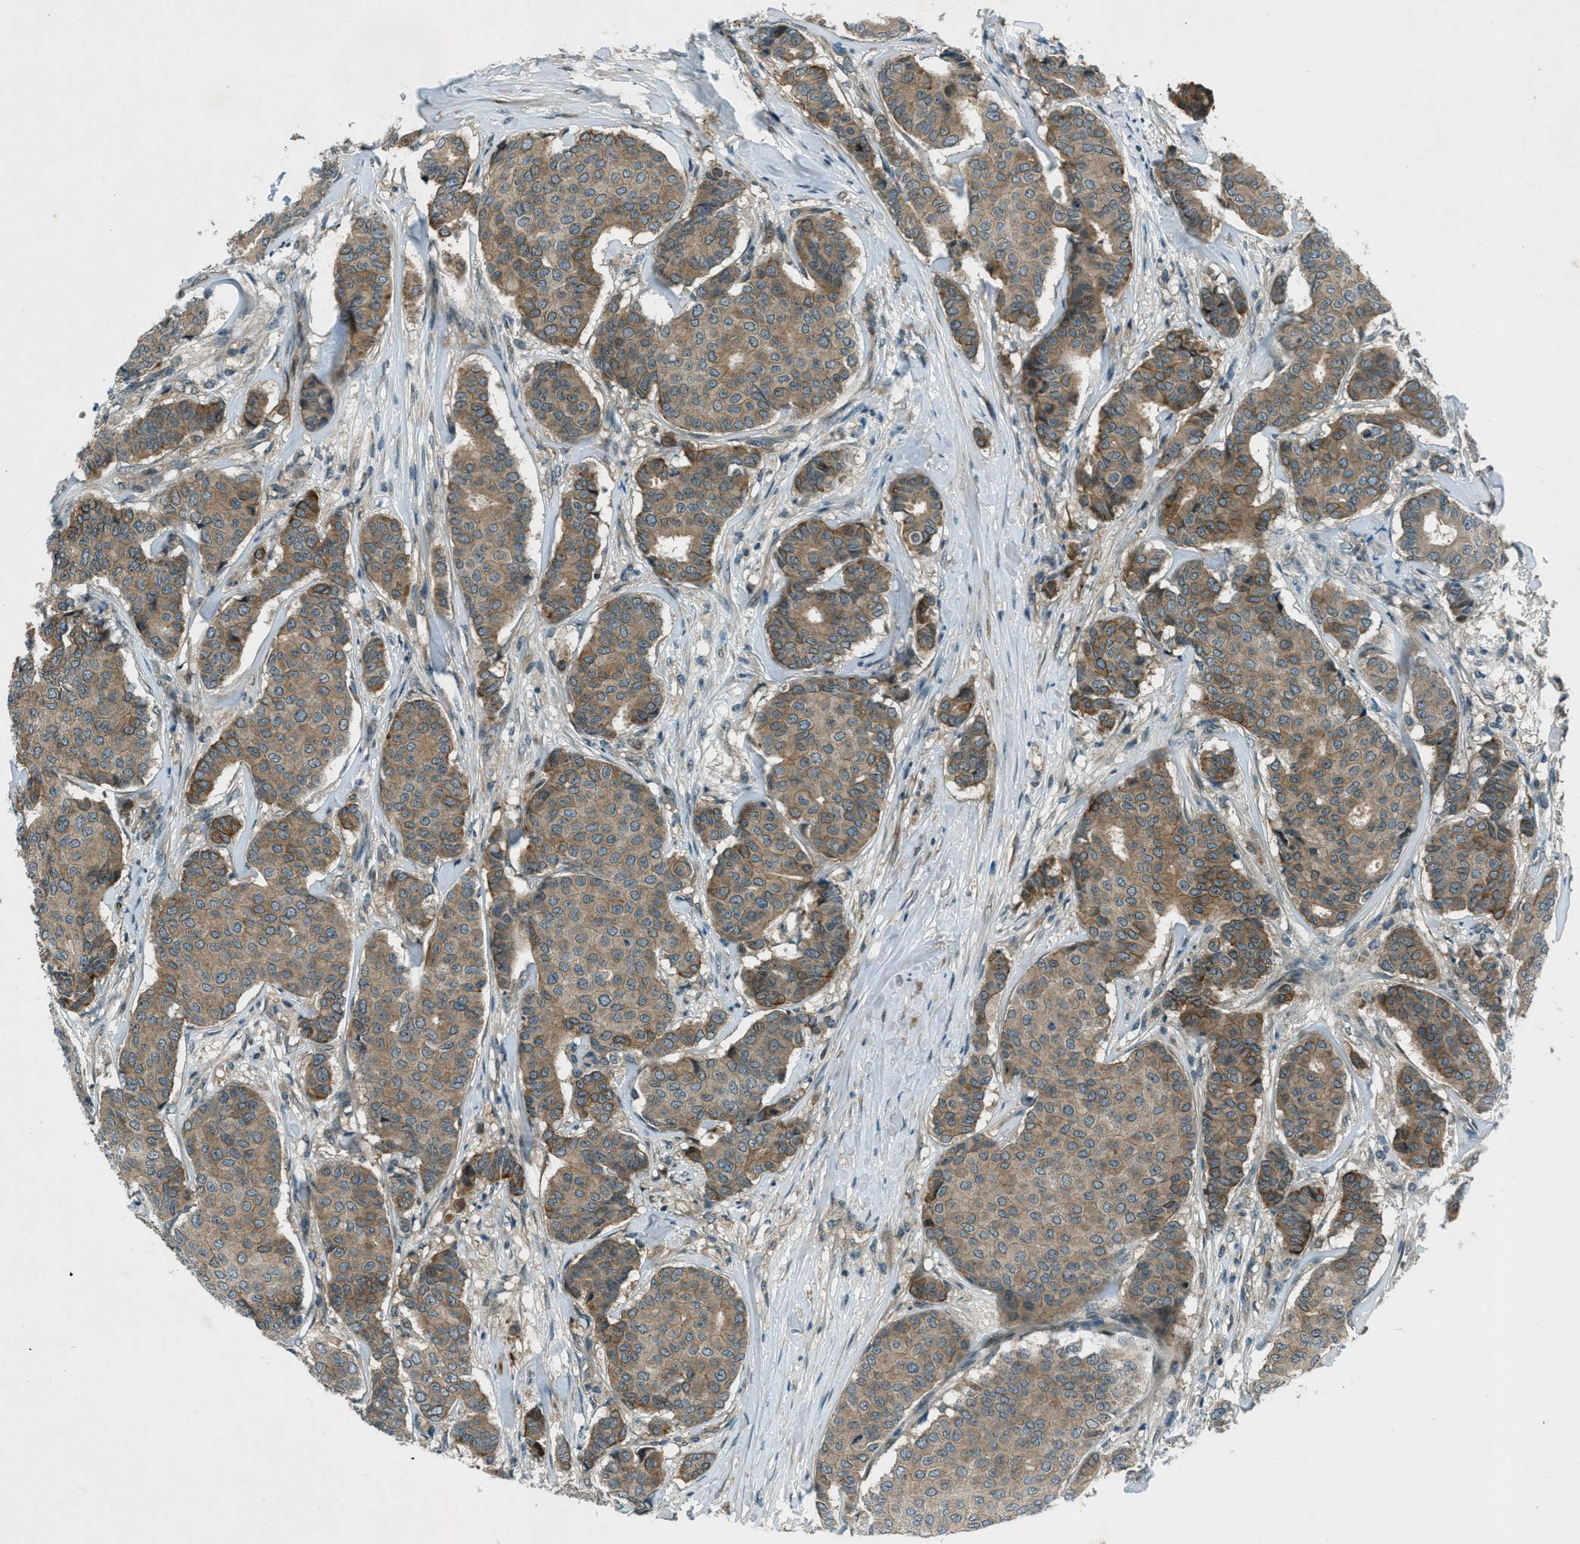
{"staining": {"intensity": "moderate", "quantity": ">75%", "location": "cytoplasmic/membranous"}, "tissue": "breast cancer", "cell_type": "Tumor cells", "image_type": "cancer", "snomed": [{"axis": "morphology", "description": "Duct carcinoma"}, {"axis": "topography", "description": "Breast"}], "caption": "Breast cancer stained for a protein shows moderate cytoplasmic/membranous positivity in tumor cells.", "gene": "STK11", "patient": {"sex": "female", "age": 75}}